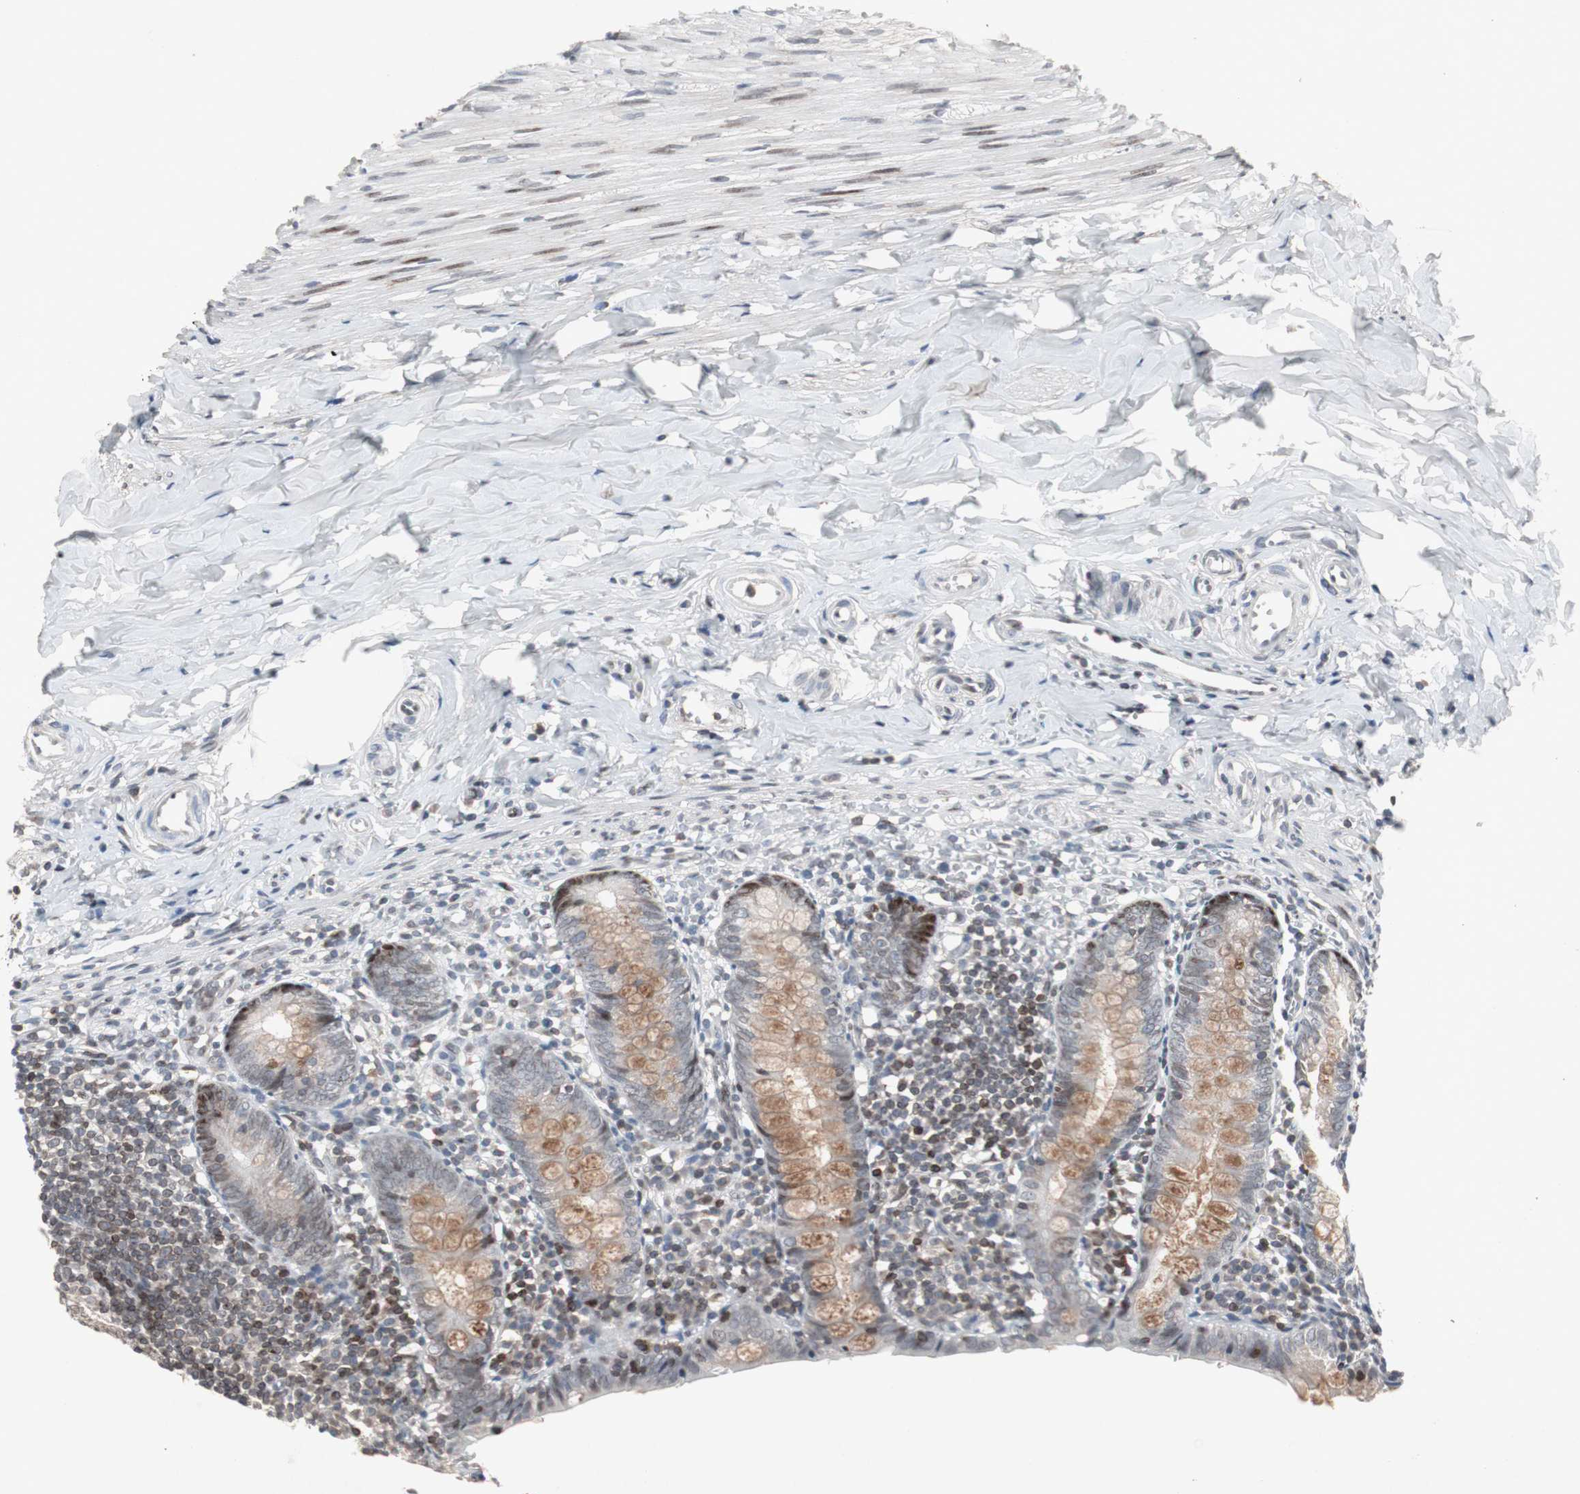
{"staining": {"intensity": "weak", "quantity": "25%-75%", "location": "cytoplasmic/membranous,nuclear"}, "tissue": "appendix", "cell_type": "Glandular cells", "image_type": "normal", "snomed": [{"axis": "morphology", "description": "Normal tissue, NOS"}, {"axis": "topography", "description": "Appendix"}], "caption": "Immunohistochemical staining of normal human appendix displays 25%-75% levels of weak cytoplasmic/membranous,nuclear protein staining in about 25%-75% of glandular cells. (DAB (3,3'-diaminobenzidine) IHC, brown staining for protein, blue staining for nuclei).", "gene": "ZNF396", "patient": {"sex": "female", "age": 10}}